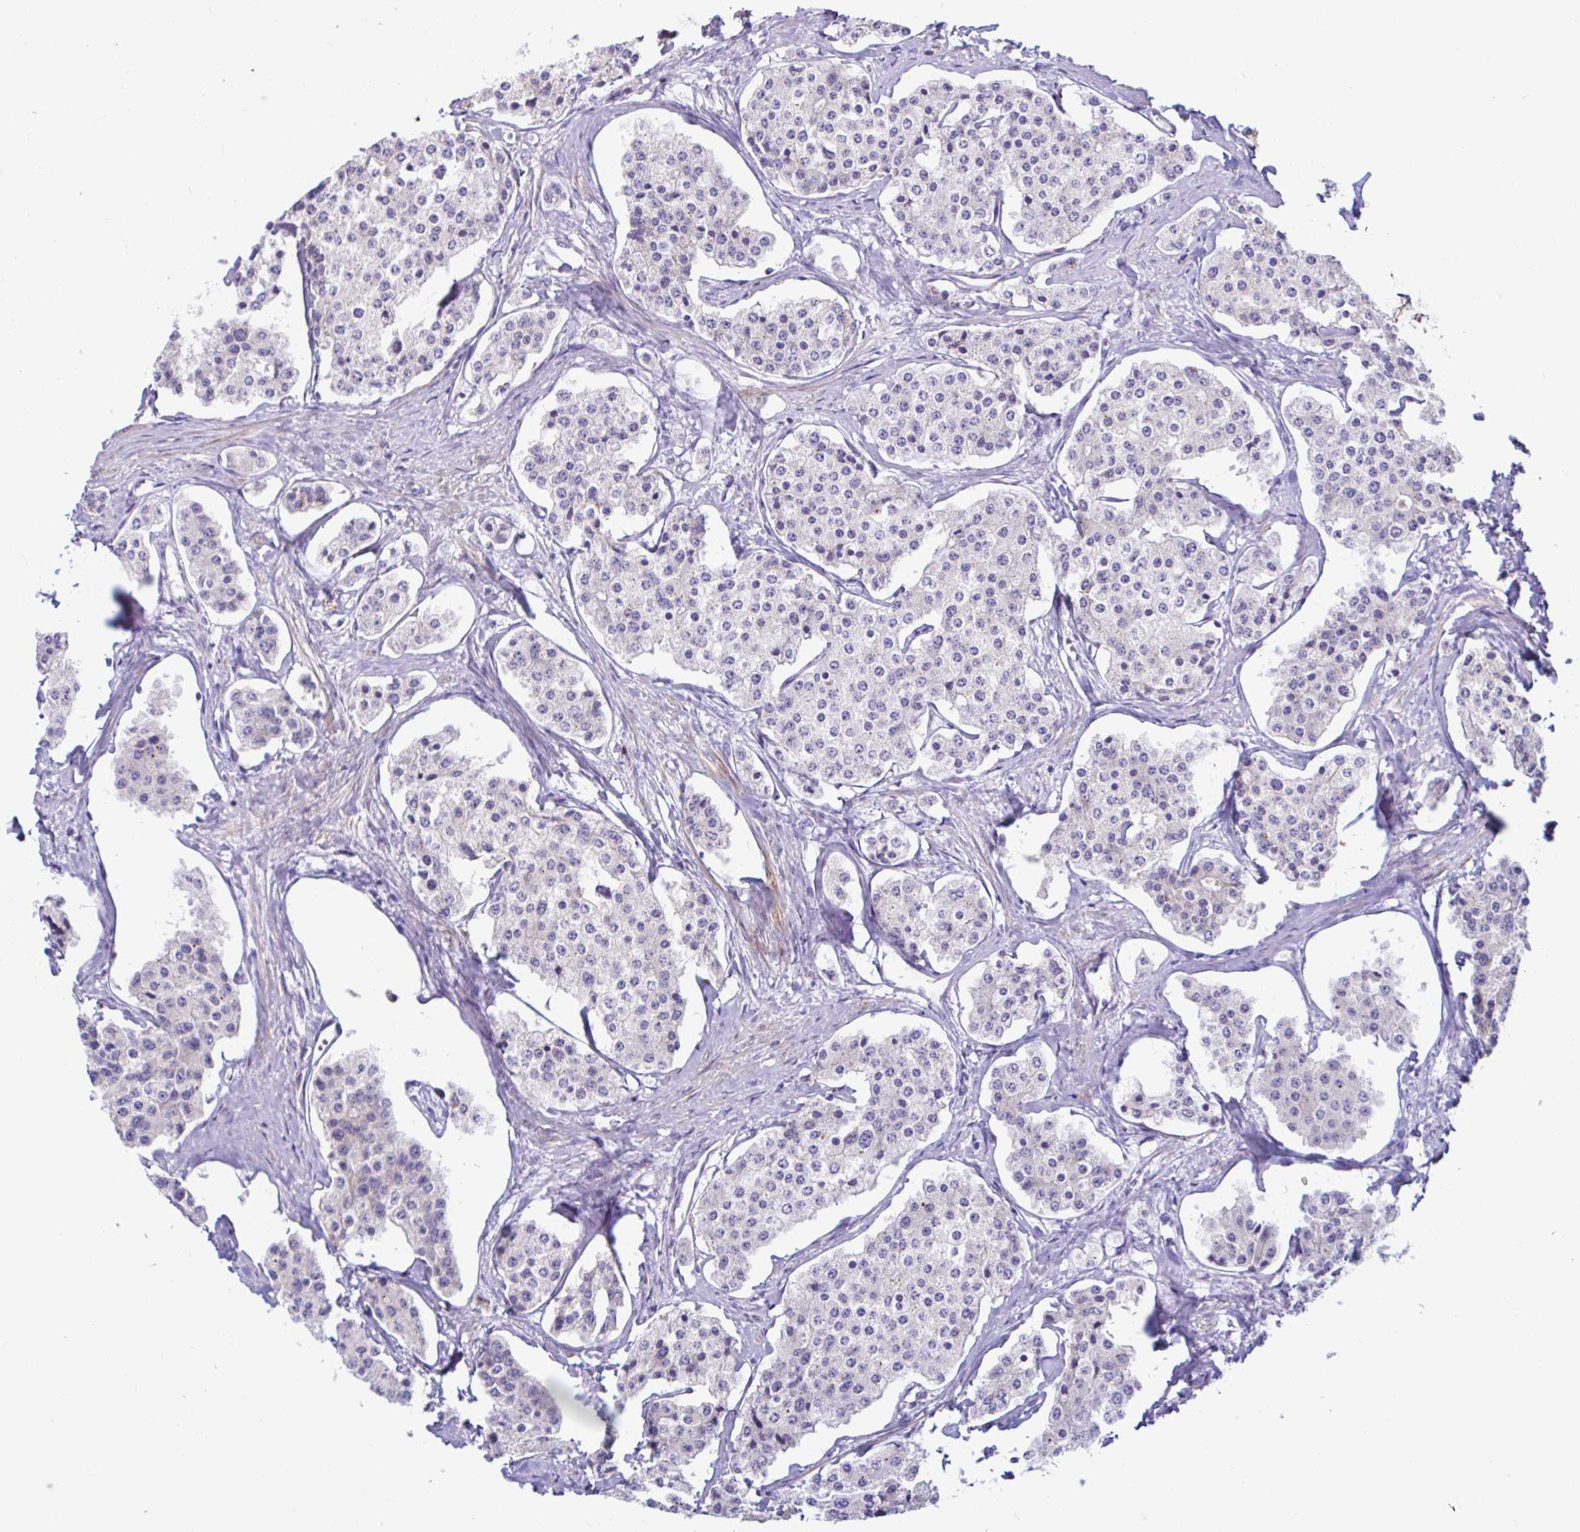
{"staining": {"intensity": "negative", "quantity": "none", "location": "none"}, "tissue": "carcinoid", "cell_type": "Tumor cells", "image_type": "cancer", "snomed": [{"axis": "morphology", "description": "Carcinoid, malignant, NOS"}, {"axis": "topography", "description": "Small intestine"}], "caption": "High magnification brightfield microscopy of malignant carcinoid stained with DAB (3,3'-diaminobenzidine) (brown) and counterstained with hematoxylin (blue): tumor cells show no significant positivity.", "gene": "NBPF3", "patient": {"sex": "female", "age": 65}}